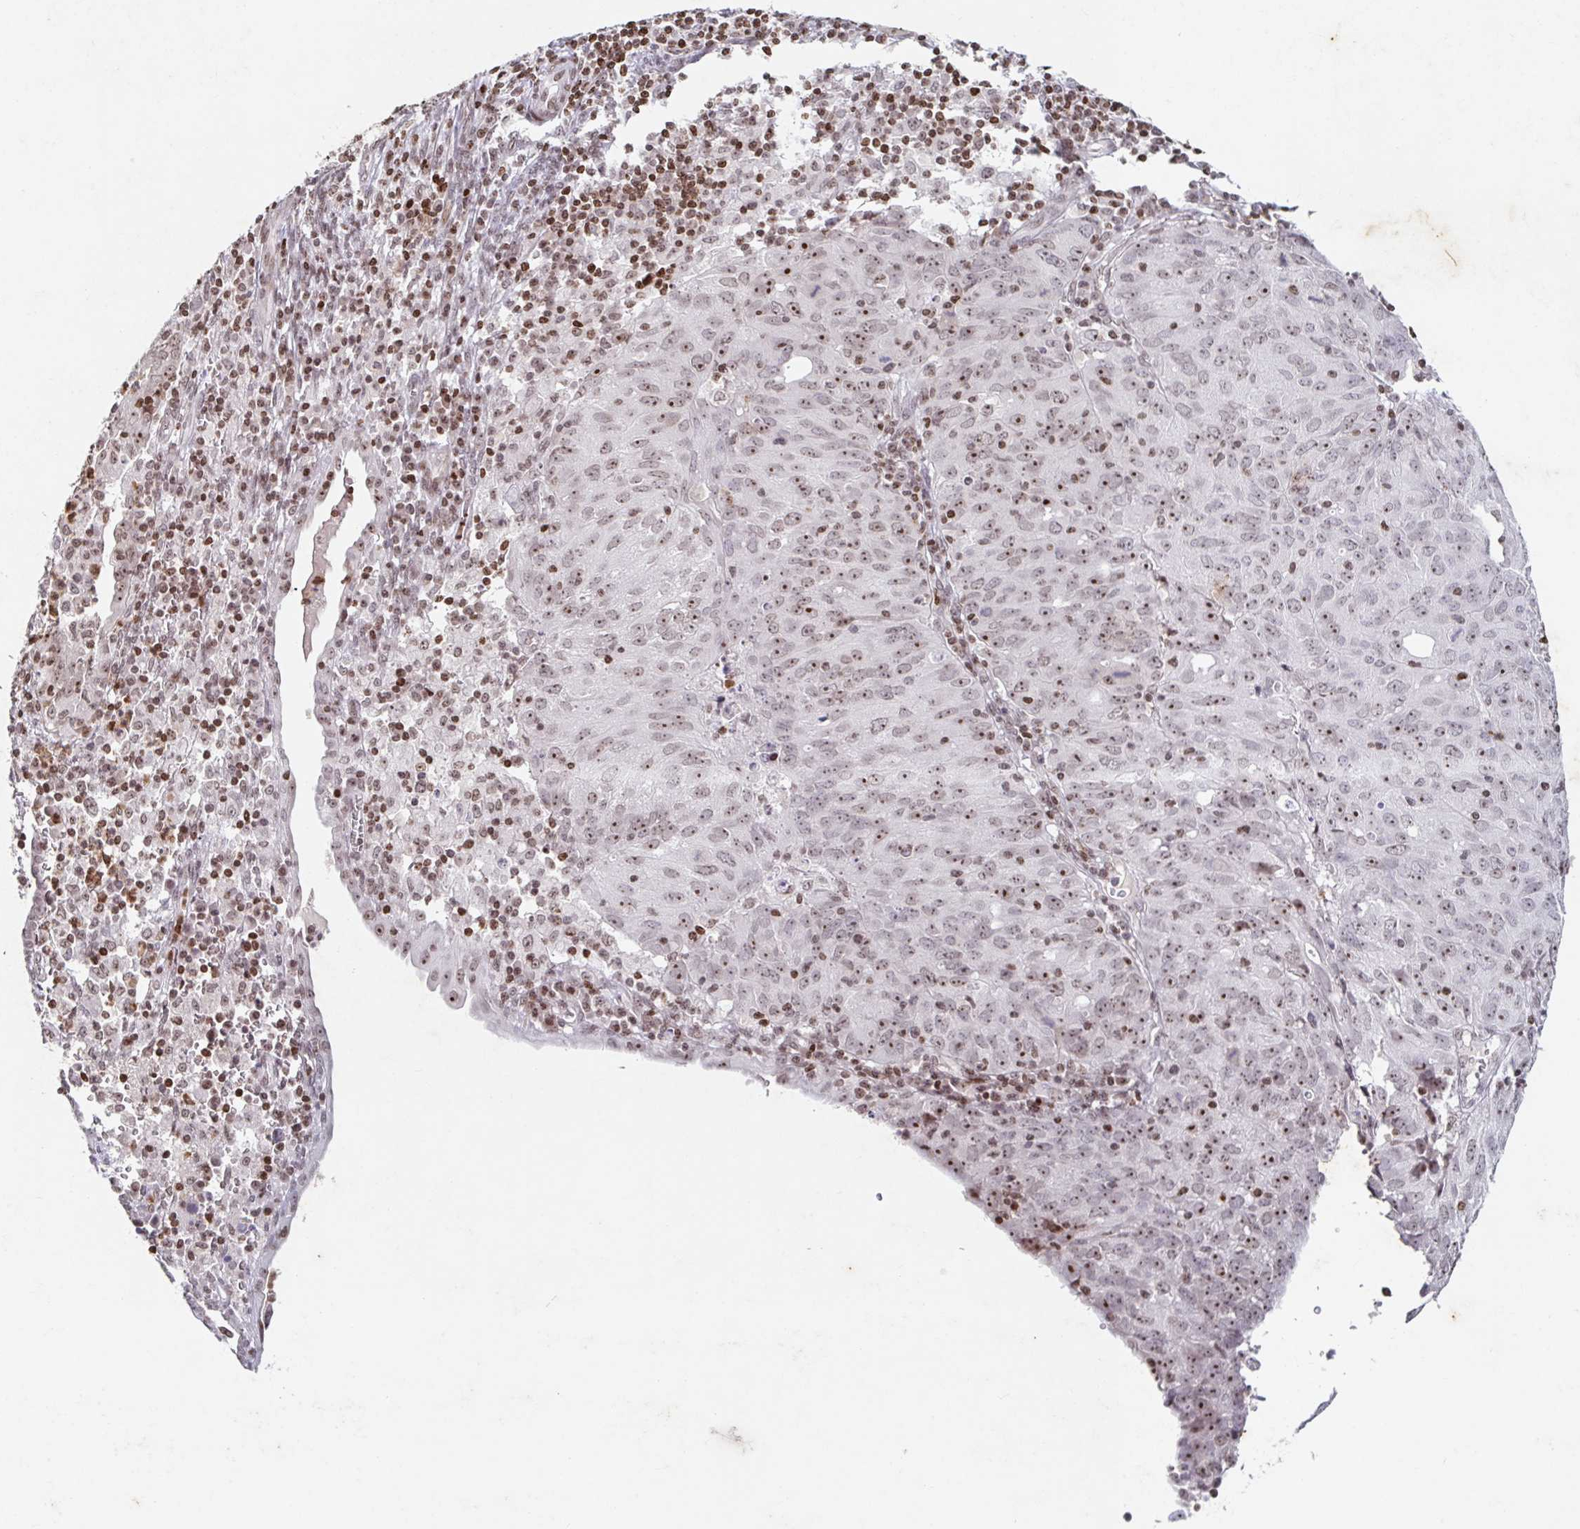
{"staining": {"intensity": "moderate", "quantity": ">75%", "location": "nuclear"}, "tissue": "cervical cancer", "cell_type": "Tumor cells", "image_type": "cancer", "snomed": [{"axis": "morphology", "description": "Adenocarcinoma, NOS"}, {"axis": "topography", "description": "Cervix"}], "caption": "Immunohistochemistry (DAB) staining of cervical adenocarcinoma reveals moderate nuclear protein staining in approximately >75% of tumor cells.", "gene": "C19orf53", "patient": {"sex": "female", "age": 56}}